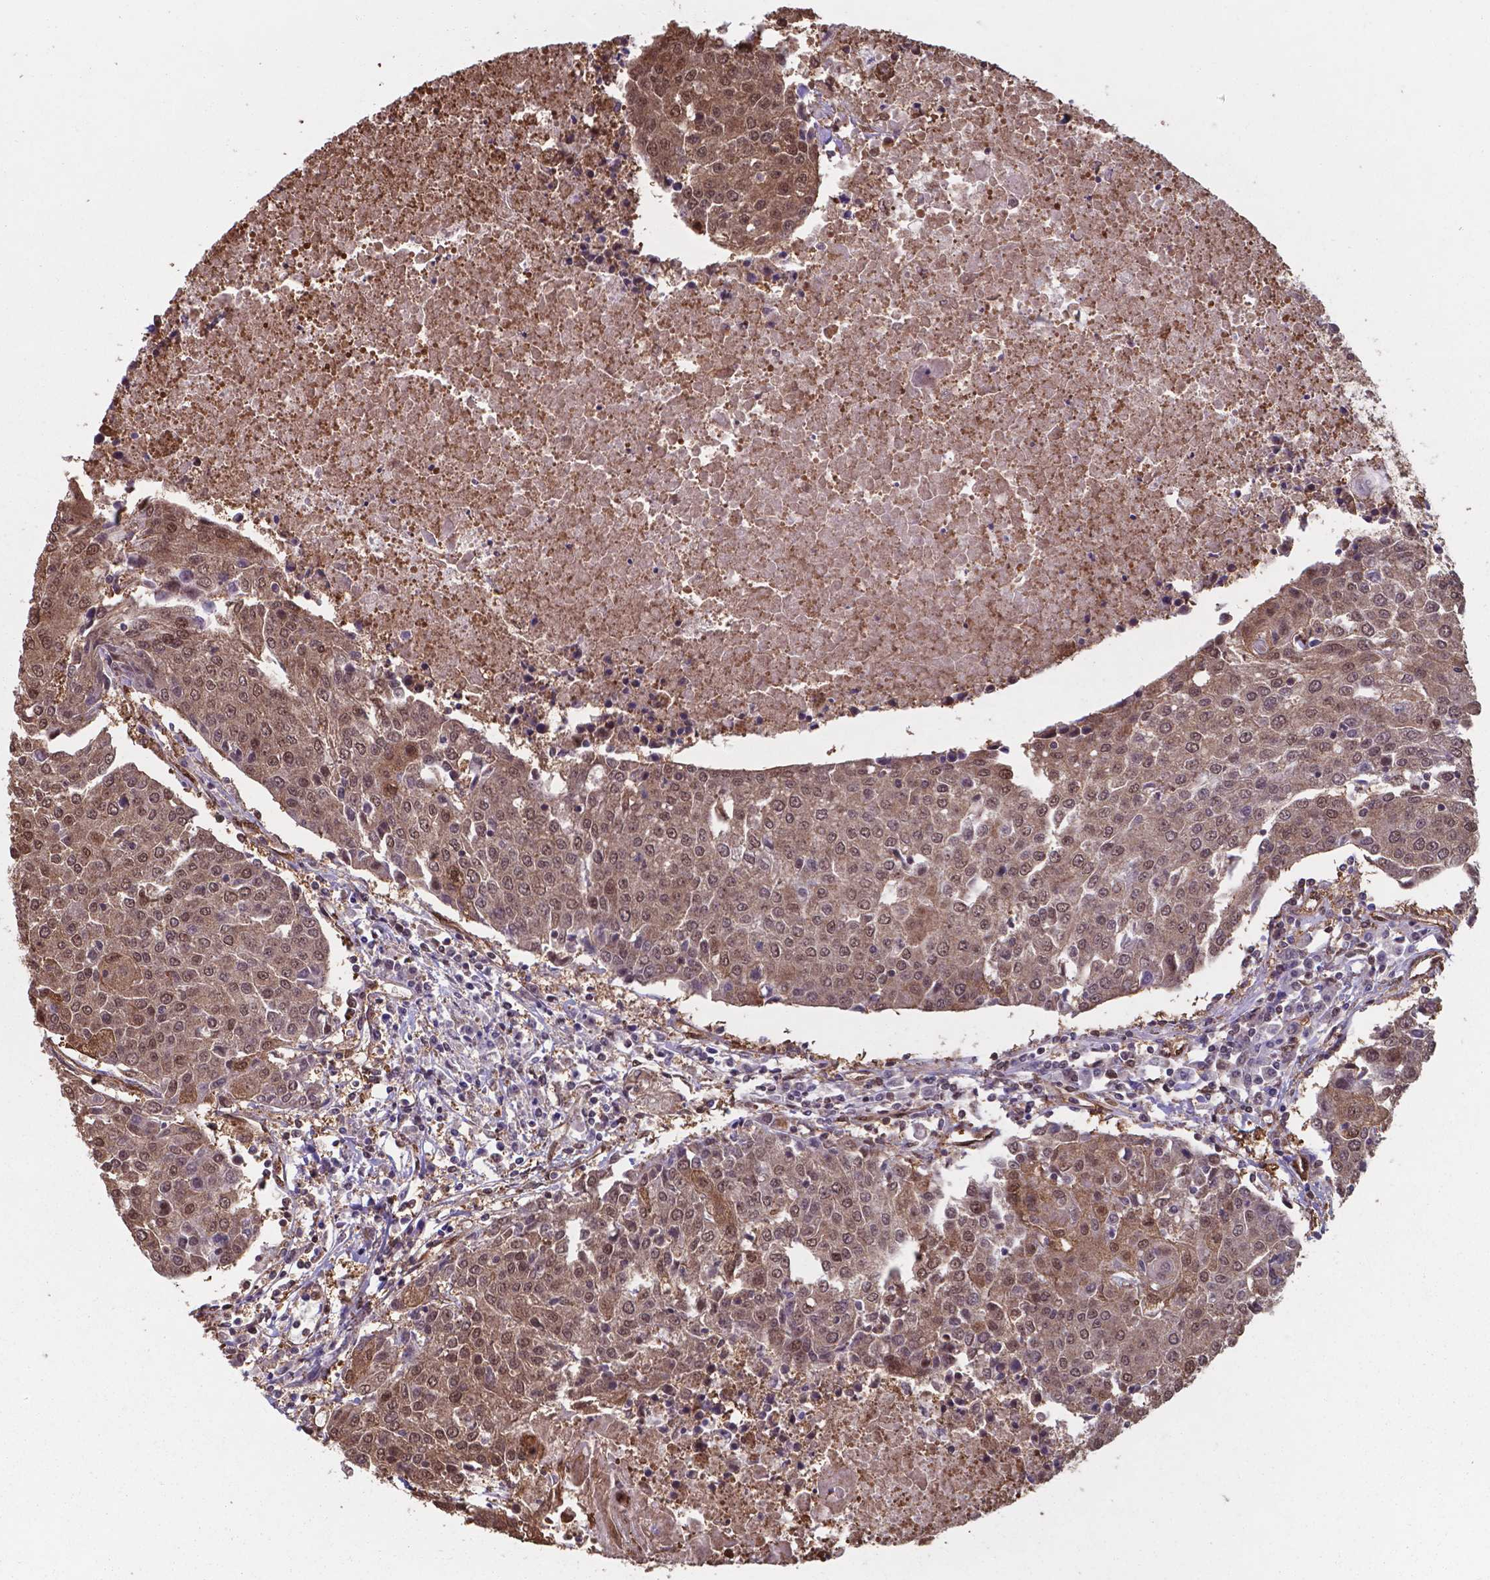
{"staining": {"intensity": "moderate", "quantity": ">75%", "location": "cytoplasmic/membranous,nuclear"}, "tissue": "urothelial cancer", "cell_type": "Tumor cells", "image_type": "cancer", "snomed": [{"axis": "morphology", "description": "Urothelial carcinoma, High grade"}, {"axis": "topography", "description": "Urinary bladder"}], "caption": "High-magnification brightfield microscopy of urothelial cancer stained with DAB (brown) and counterstained with hematoxylin (blue). tumor cells exhibit moderate cytoplasmic/membranous and nuclear expression is present in about>75% of cells. (Brightfield microscopy of DAB IHC at high magnification).", "gene": "CHP2", "patient": {"sex": "female", "age": 85}}